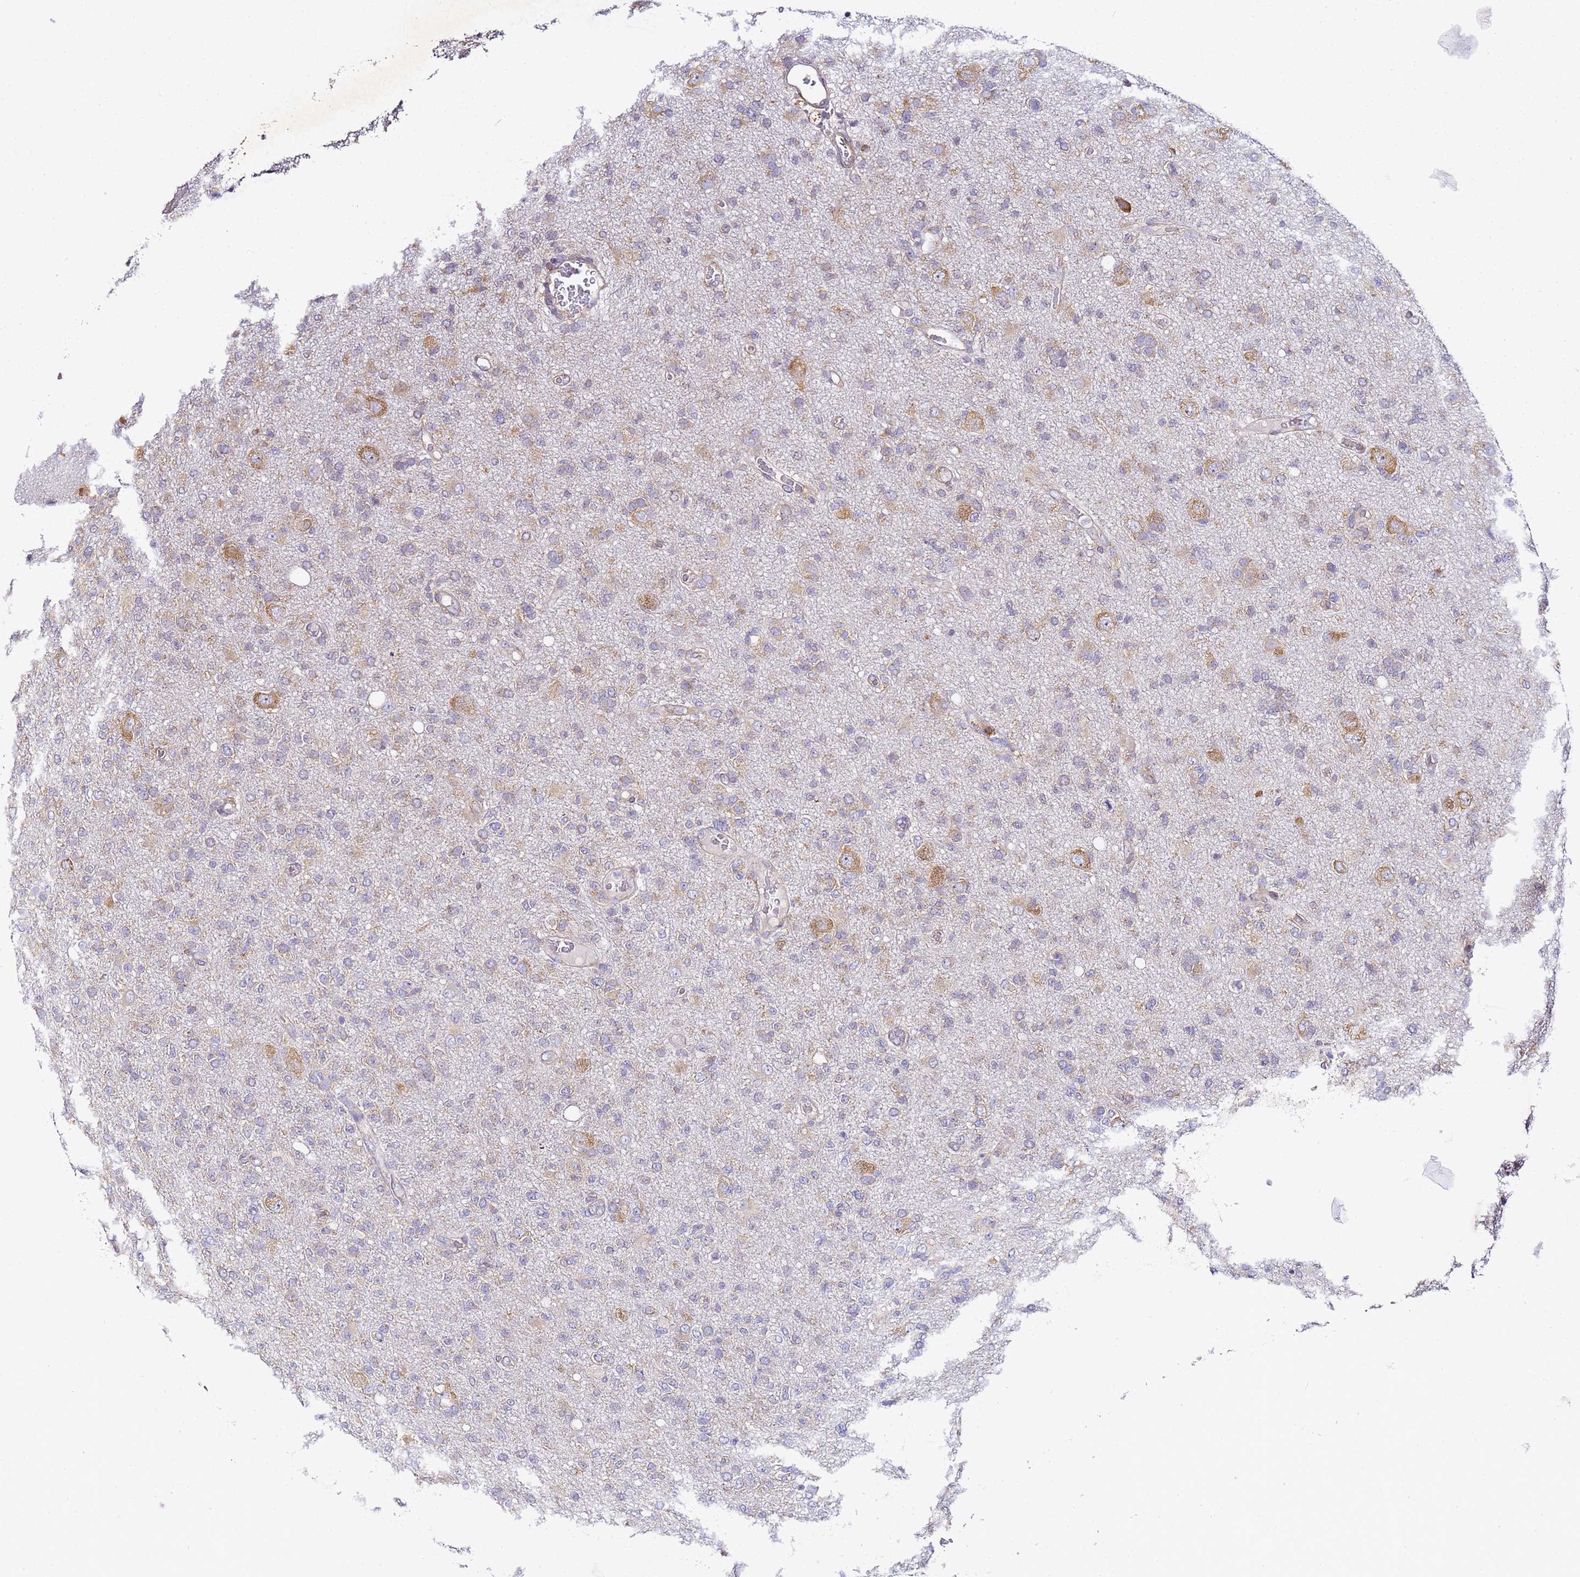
{"staining": {"intensity": "moderate", "quantity": "<25%", "location": "cytoplasmic/membranous"}, "tissue": "glioma", "cell_type": "Tumor cells", "image_type": "cancer", "snomed": [{"axis": "morphology", "description": "Glioma, malignant, High grade"}, {"axis": "topography", "description": "Brain"}], "caption": "This histopathology image demonstrates IHC staining of glioma, with low moderate cytoplasmic/membranous positivity in about <25% of tumor cells.", "gene": "RPL13A", "patient": {"sex": "female", "age": 57}}